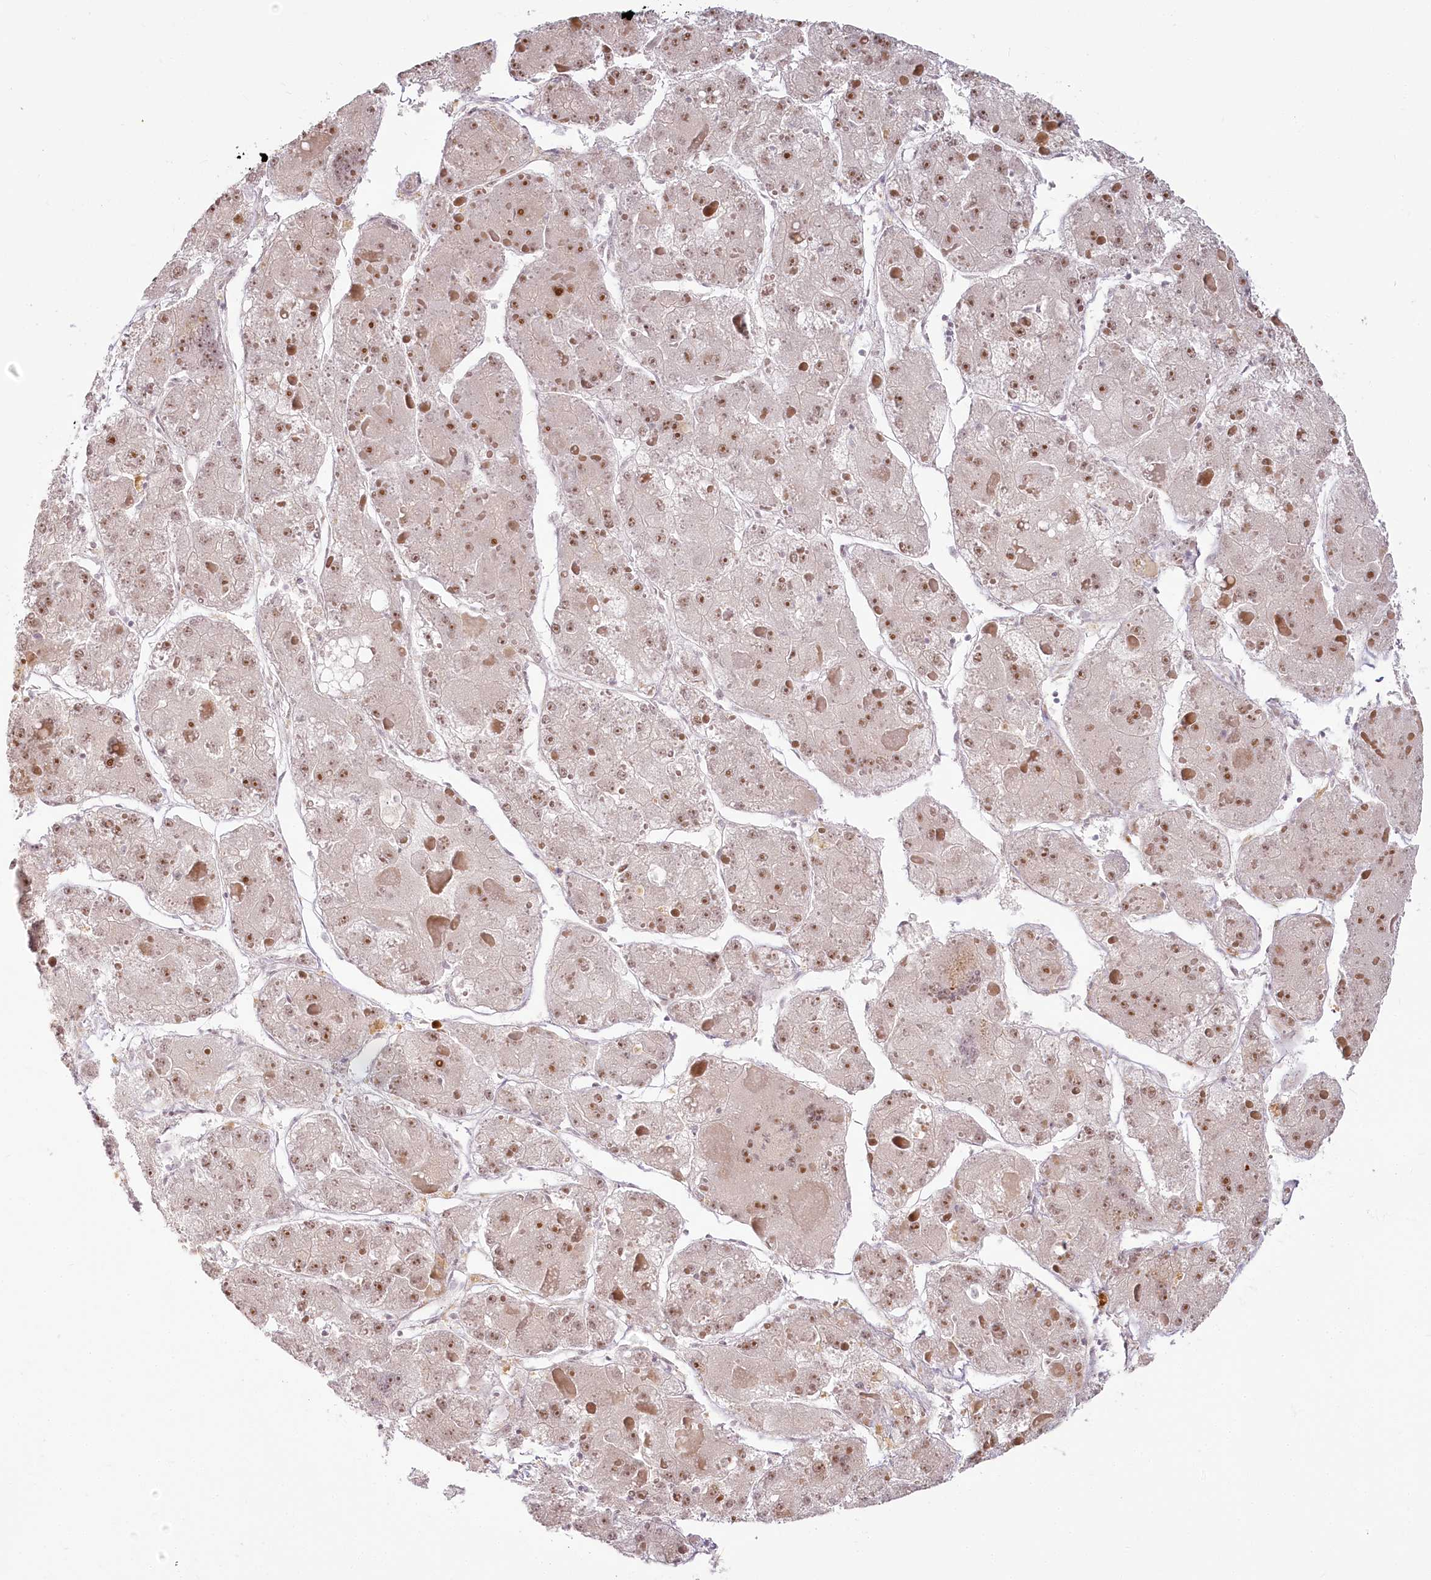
{"staining": {"intensity": "moderate", "quantity": ">75%", "location": "nuclear"}, "tissue": "liver cancer", "cell_type": "Tumor cells", "image_type": "cancer", "snomed": [{"axis": "morphology", "description": "Carcinoma, Hepatocellular, NOS"}, {"axis": "topography", "description": "Liver"}], "caption": "Liver hepatocellular carcinoma stained with a brown dye displays moderate nuclear positive expression in approximately >75% of tumor cells.", "gene": "EXOSC7", "patient": {"sex": "female", "age": 73}}